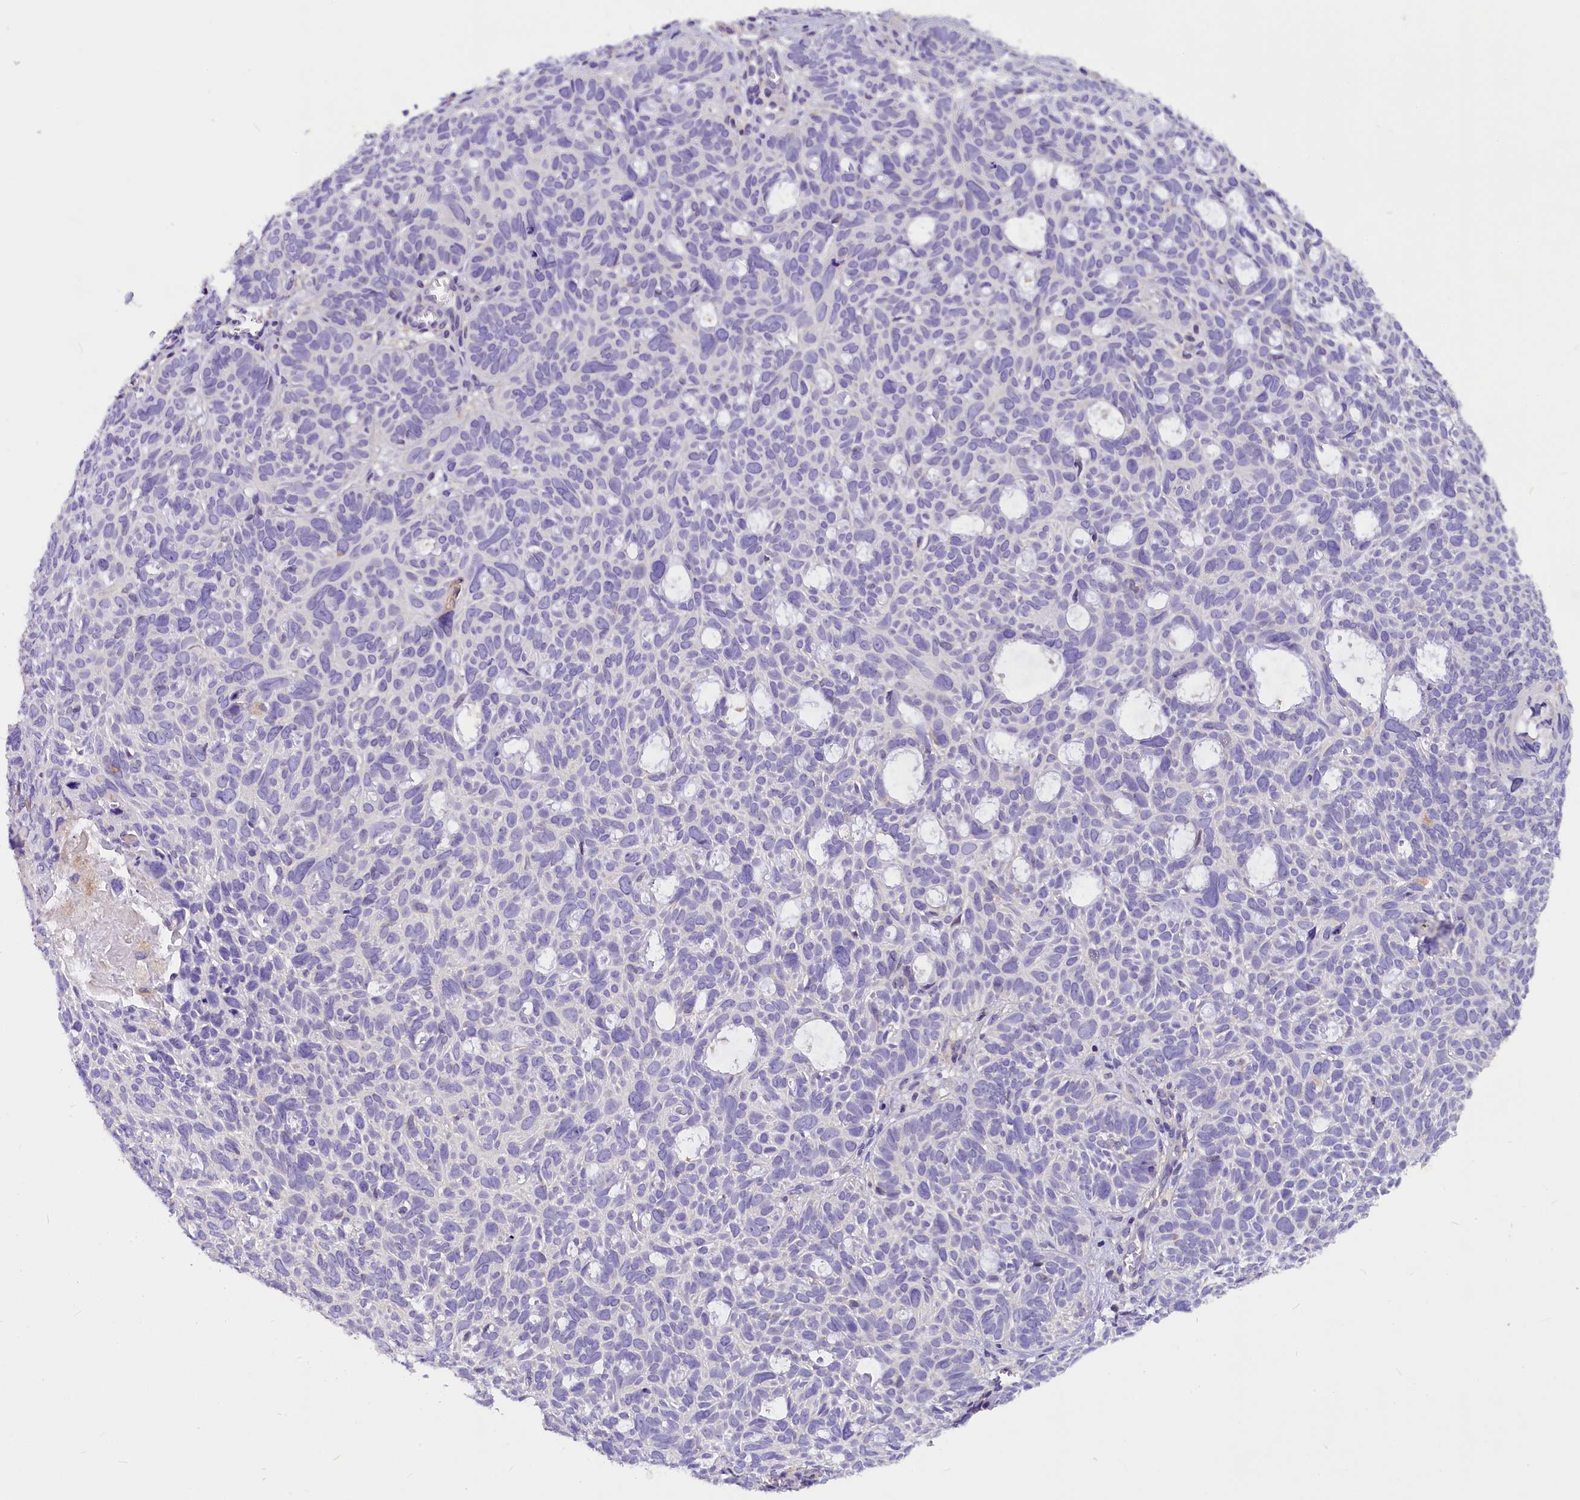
{"staining": {"intensity": "negative", "quantity": "none", "location": "none"}, "tissue": "skin cancer", "cell_type": "Tumor cells", "image_type": "cancer", "snomed": [{"axis": "morphology", "description": "Basal cell carcinoma"}, {"axis": "topography", "description": "Skin"}], "caption": "There is no significant positivity in tumor cells of skin cancer.", "gene": "AP3B2", "patient": {"sex": "male", "age": 69}}